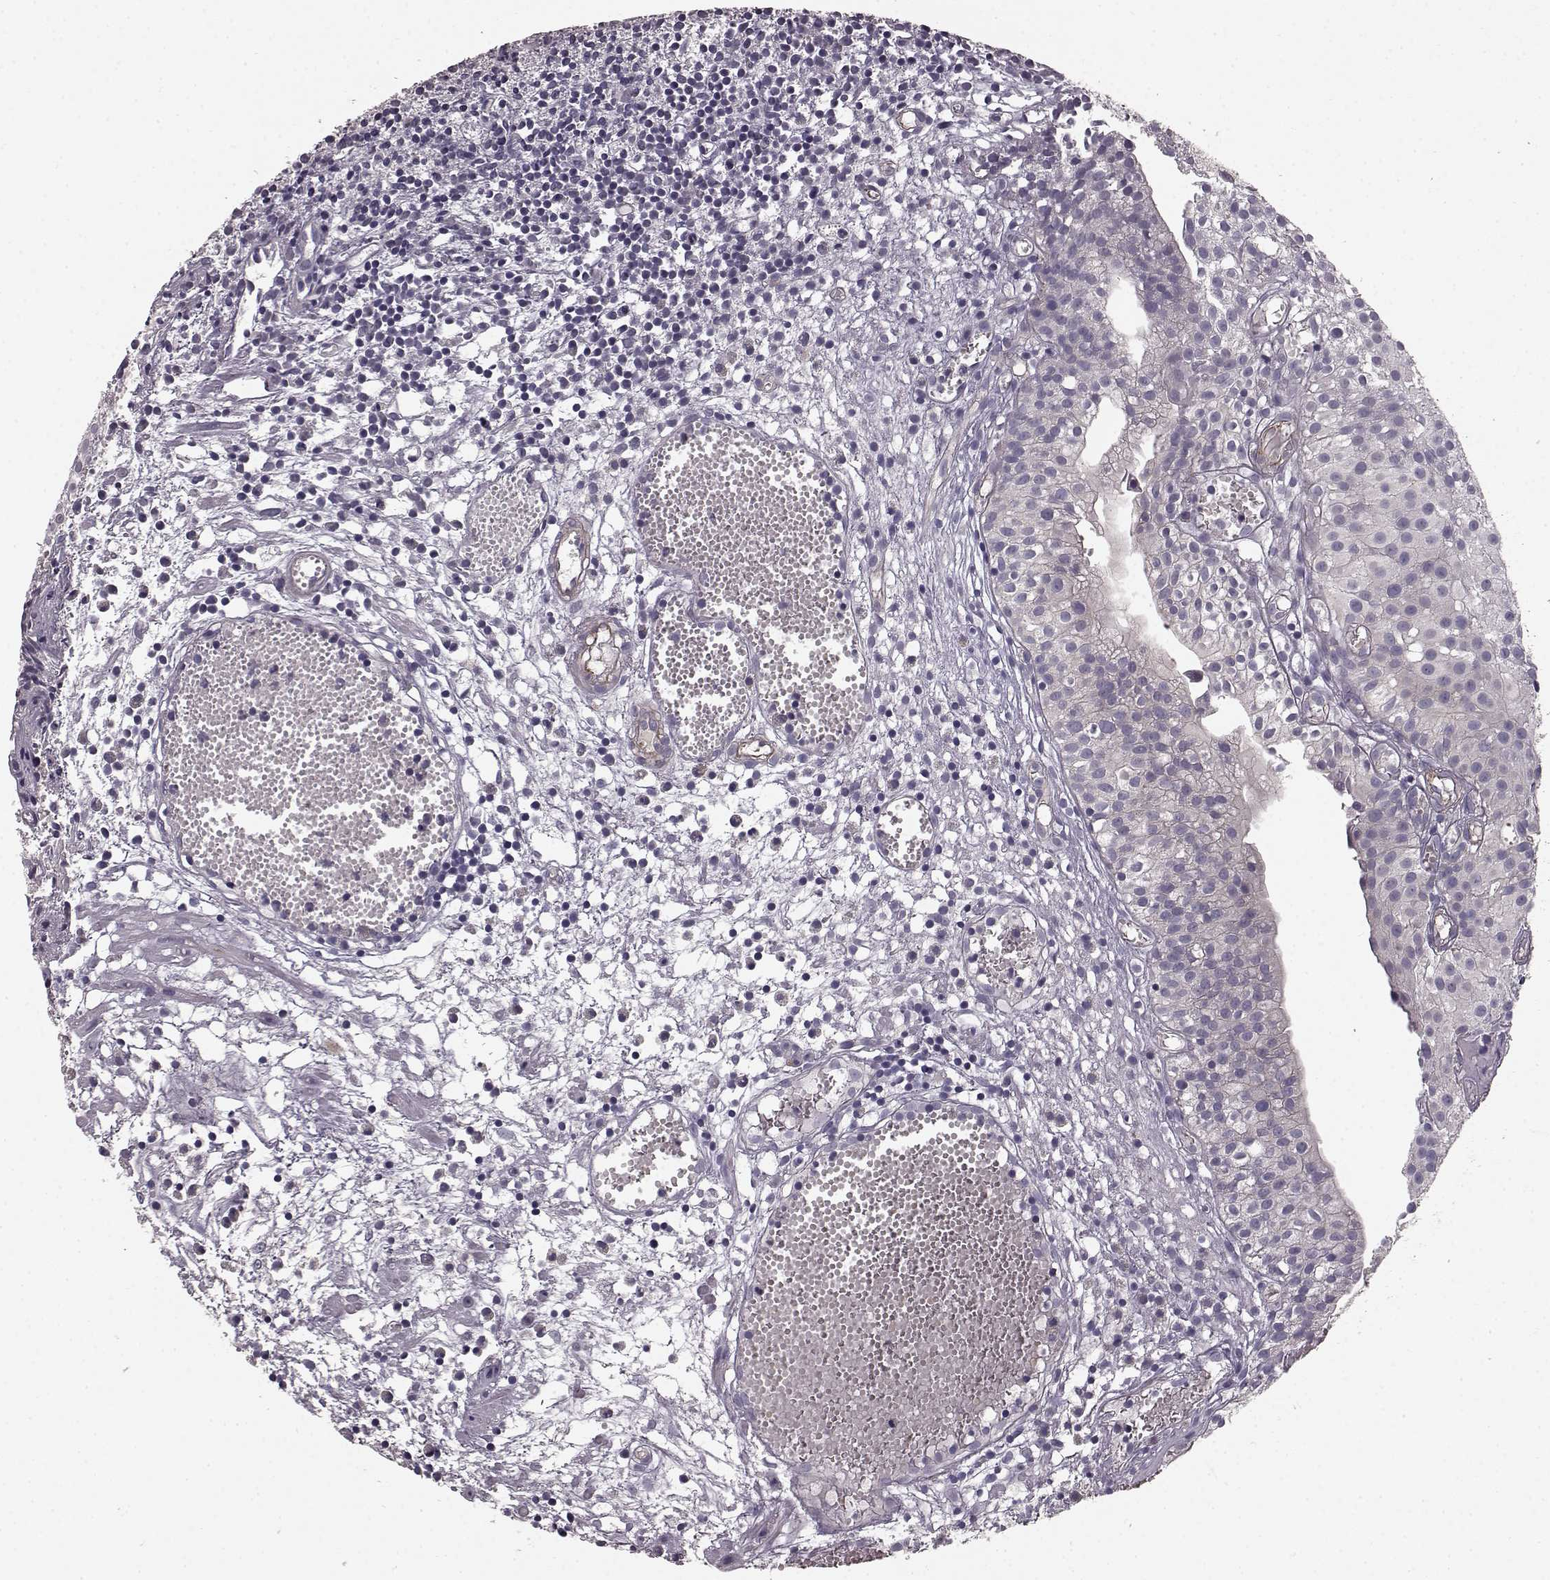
{"staining": {"intensity": "negative", "quantity": "none", "location": "none"}, "tissue": "urothelial cancer", "cell_type": "Tumor cells", "image_type": "cancer", "snomed": [{"axis": "morphology", "description": "Urothelial carcinoma, Low grade"}, {"axis": "topography", "description": "Urinary bladder"}], "caption": "IHC of urothelial cancer displays no staining in tumor cells.", "gene": "SLC22A18", "patient": {"sex": "male", "age": 79}}